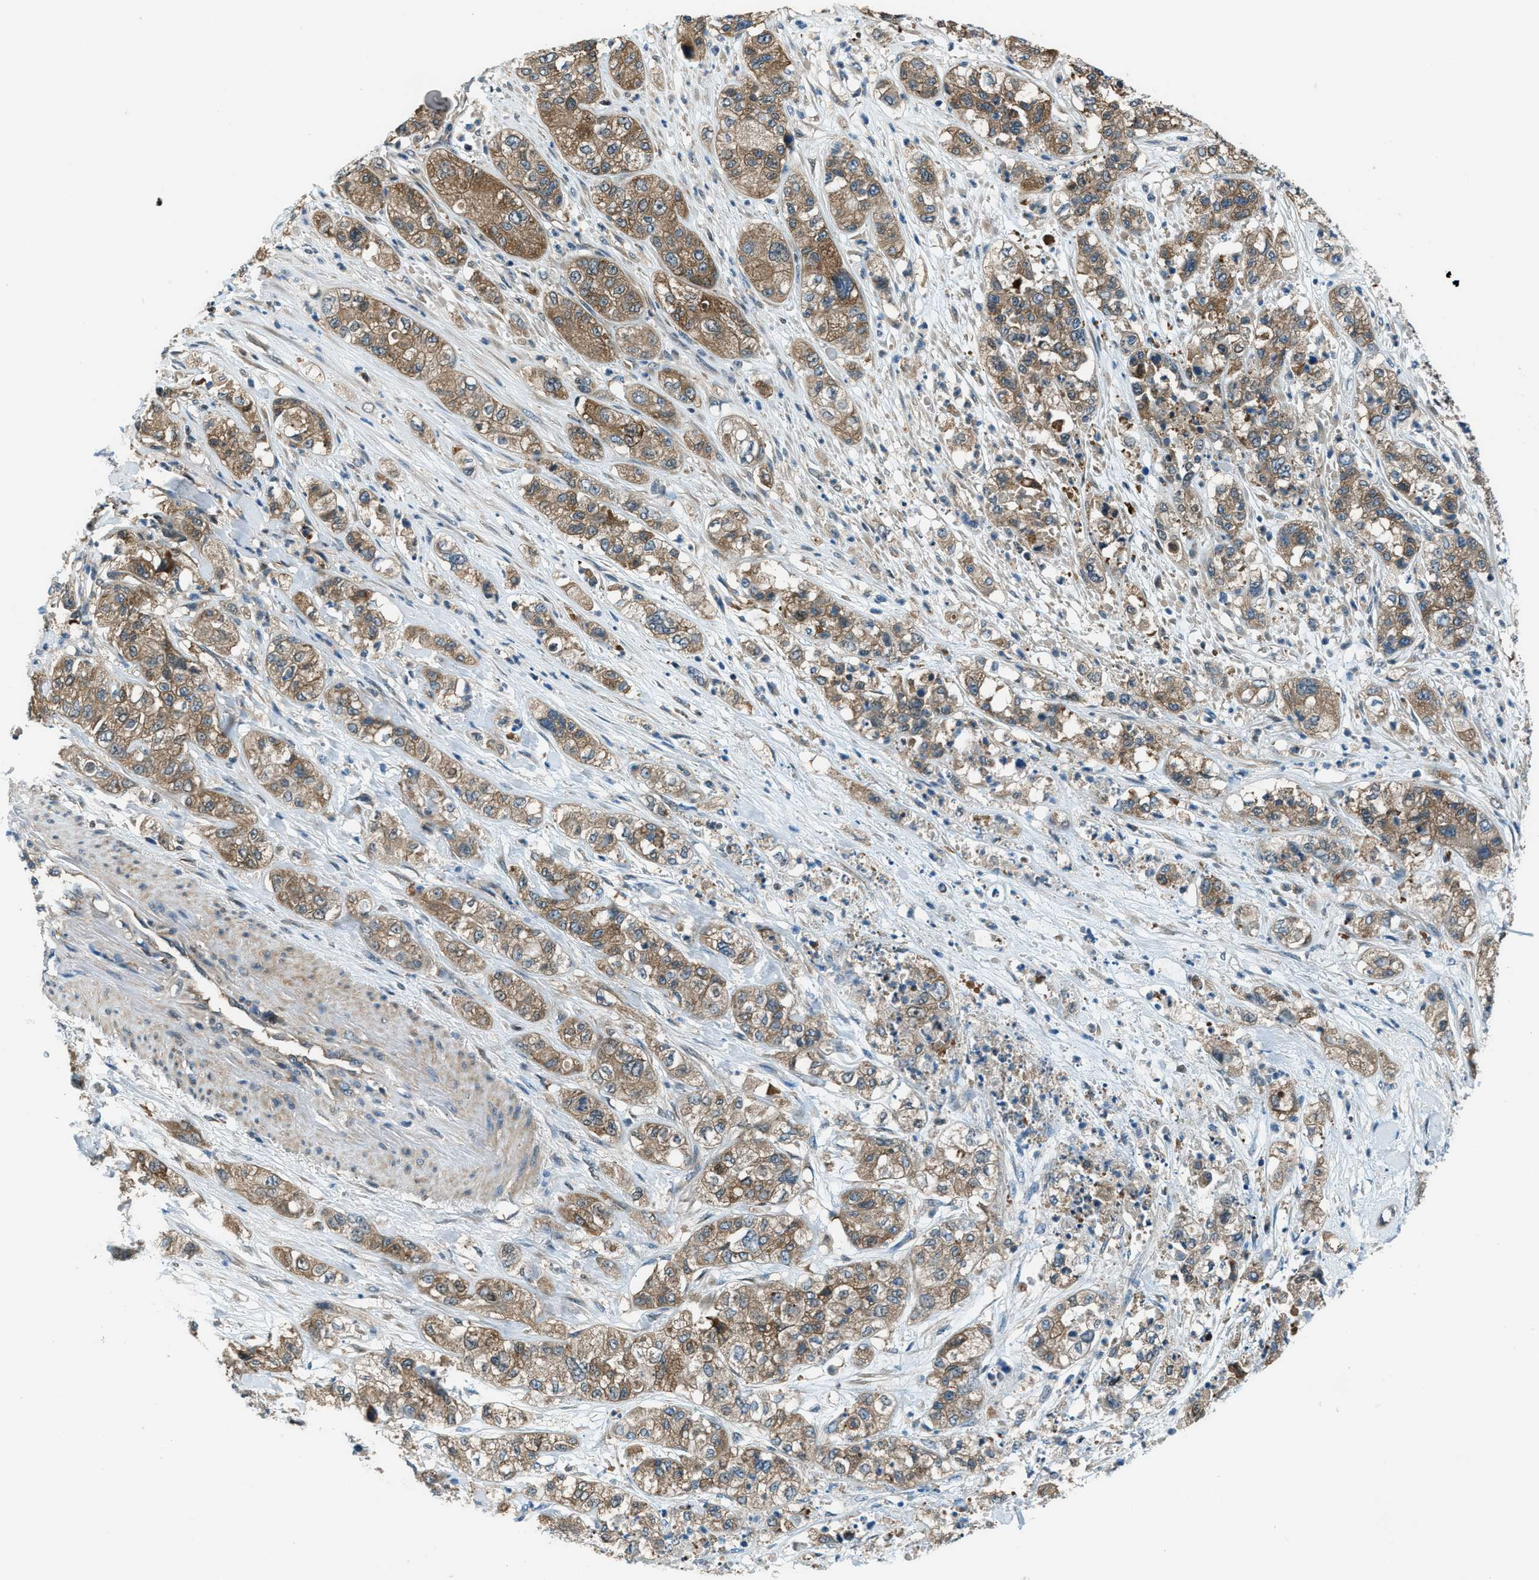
{"staining": {"intensity": "moderate", "quantity": ">75%", "location": "cytoplasmic/membranous"}, "tissue": "pancreatic cancer", "cell_type": "Tumor cells", "image_type": "cancer", "snomed": [{"axis": "morphology", "description": "Adenocarcinoma, NOS"}, {"axis": "topography", "description": "Pancreas"}], "caption": "Pancreatic cancer stained with a brown dye demonstrates moderate cytoplasmic/membranous positive staining in approximately >75% of tumor cells.", "gene": "HEBP2", "patient": {"sex": "female", "age": 78}}